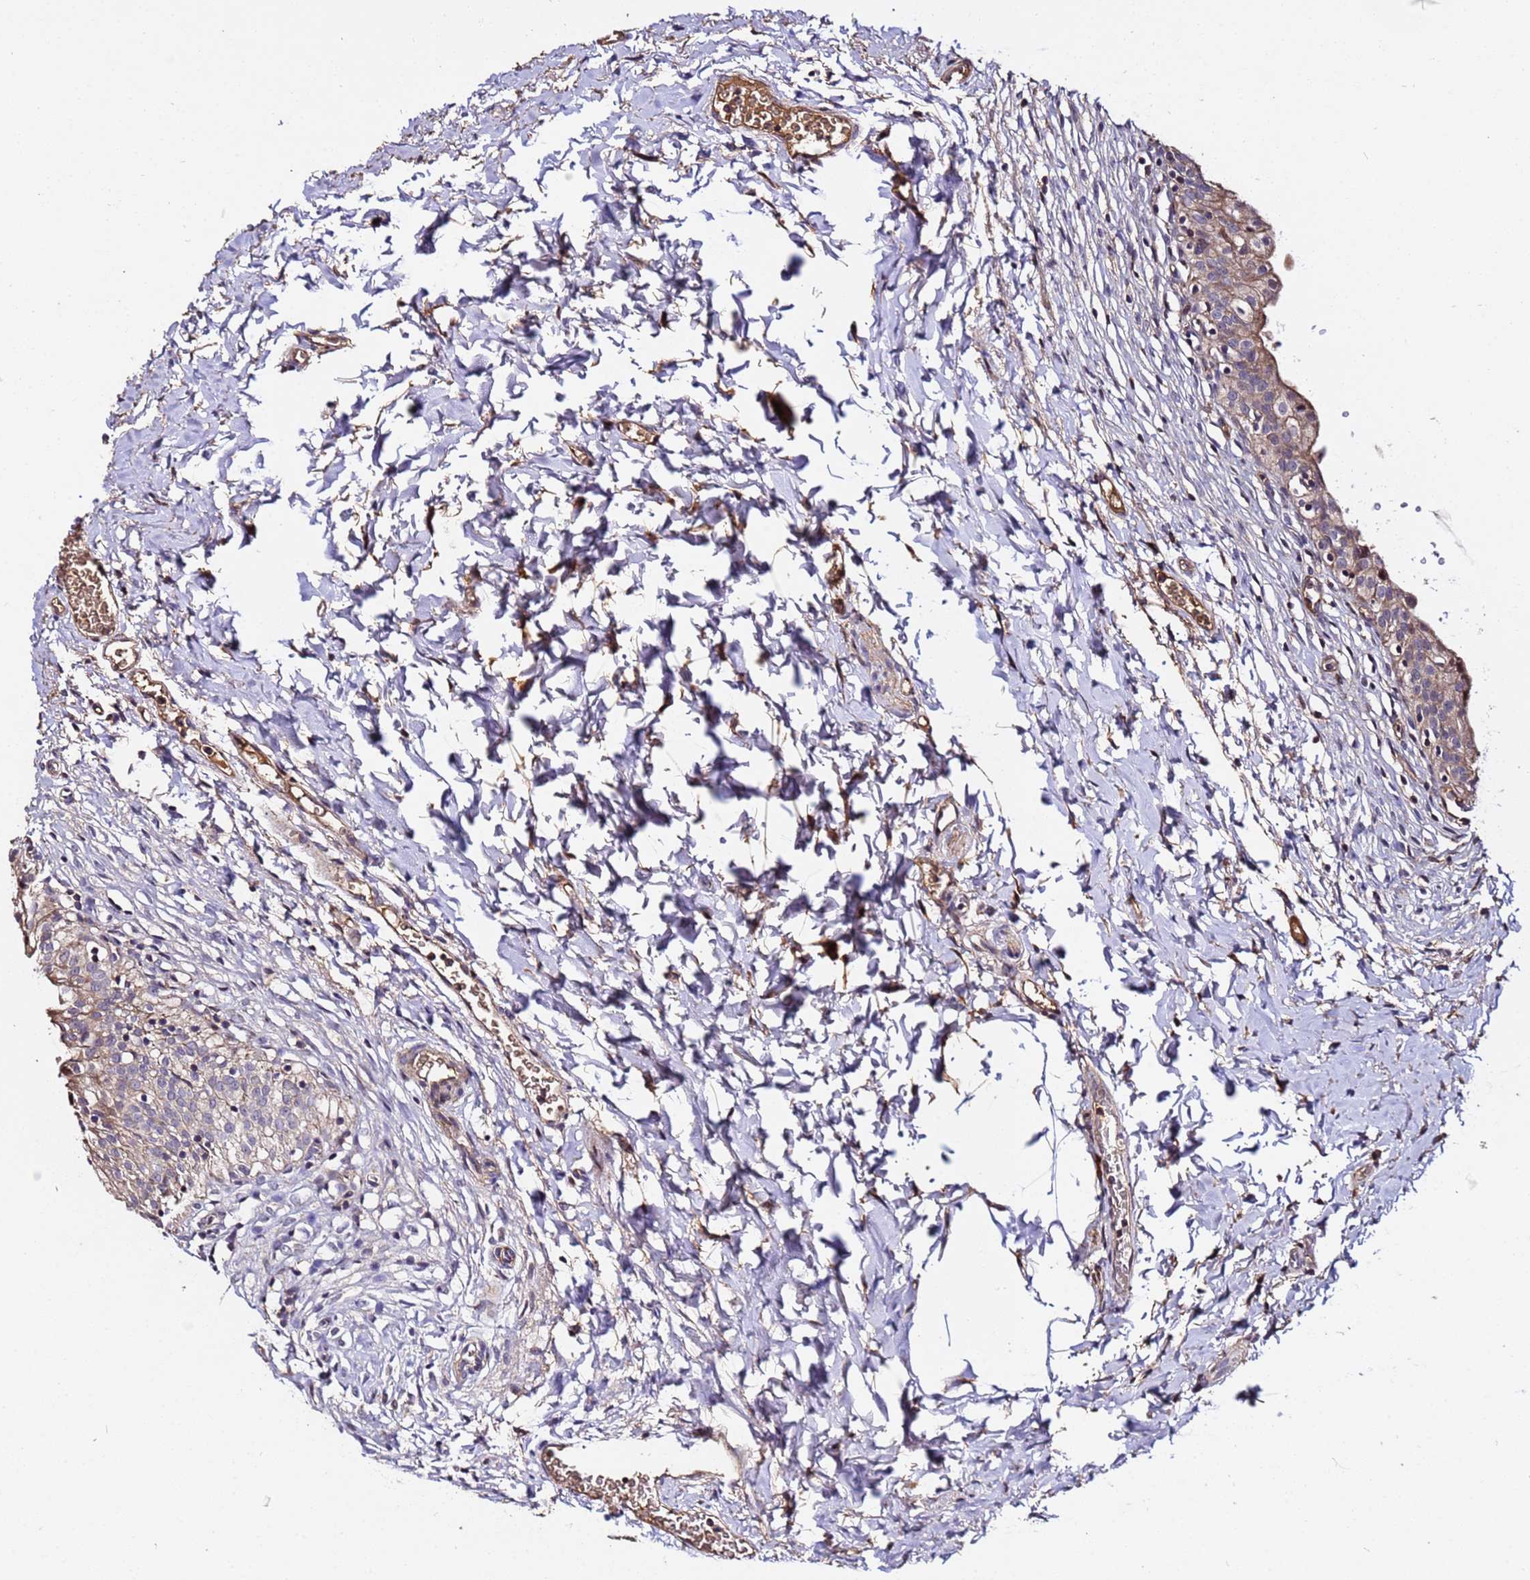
{"staining": {"intensity": "moderate", "quantity": "25%-75%", "location": "cytoplasmic/membranous,nuclear"}, "tissue": "urinary bladder", "cell_type": "Urothelial cells", "image_type": "normal", "snomed": [{"axis": "morphology", "description": "Normal tissue, NOS"}, {"axis": "topography", "description": "Urinary bladder"}], "caption": "This histopathology image displays immunohistochemistry (IHC) staining of unremarkable human urinary bladder, with medium moderate cytoplasmic/membranous,nuclear staining in approximately 25%-75% of urothelial cells.", "gene": "WNK4", "patient": {"sex": "male", "age": 55}}